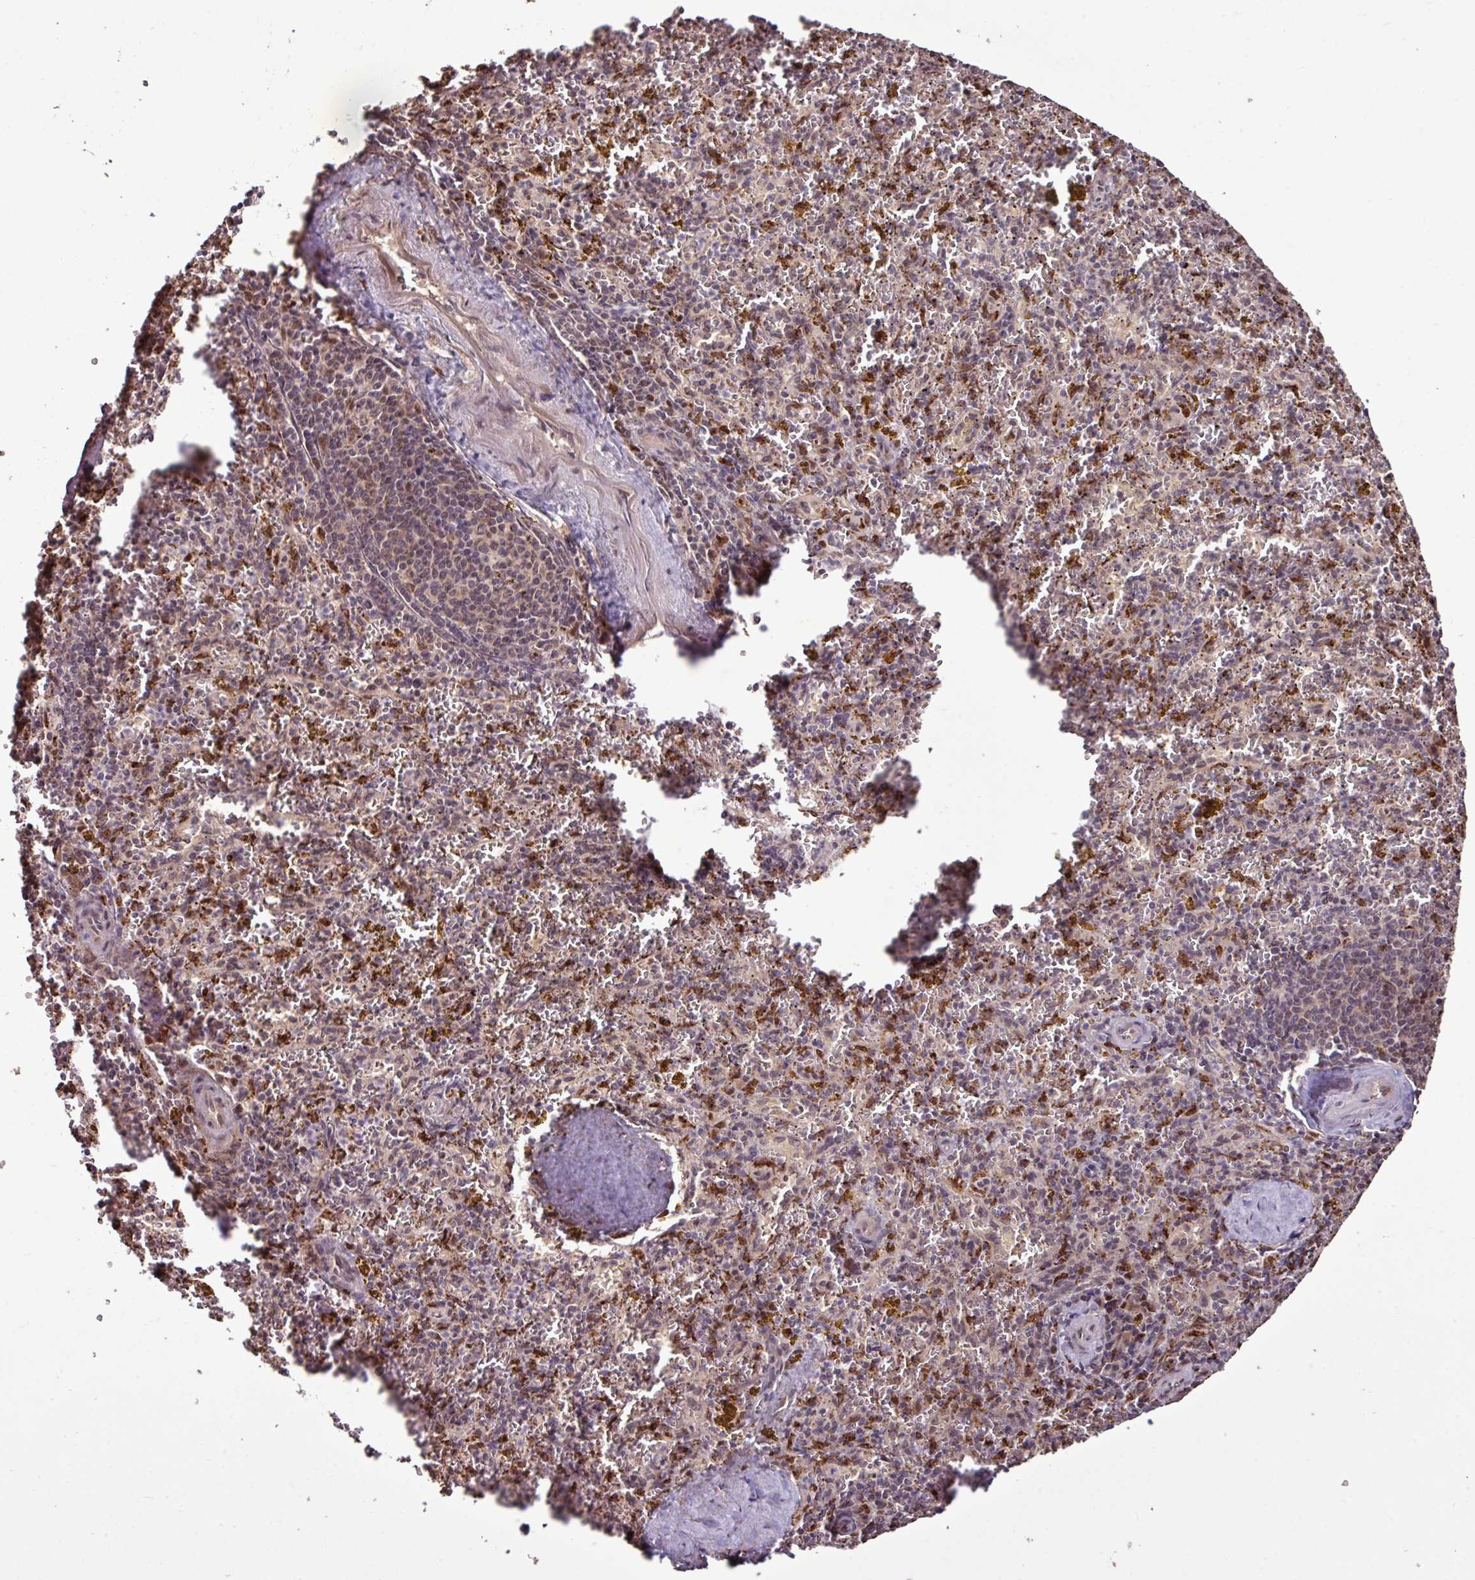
{"staining": {"intensity": "negative", "quantity": "none", "location": "none"}, "tissue": "spleen", "cell_type": "Cells in red pulp", "image_type": "normal", "snomed": [{"axis": "morphology", "description": "Normal tissue, NOS"}, {"axis": "topography", "description": "Spleen"}], "caption": "A histopathology image of human spleen is negative for staining in cells in red pulp. (Immunohistochemistry, brightfield microscopy, high magnification).", "gene": "SKIC2", "patient": {"sex": "male", "age": 57}}